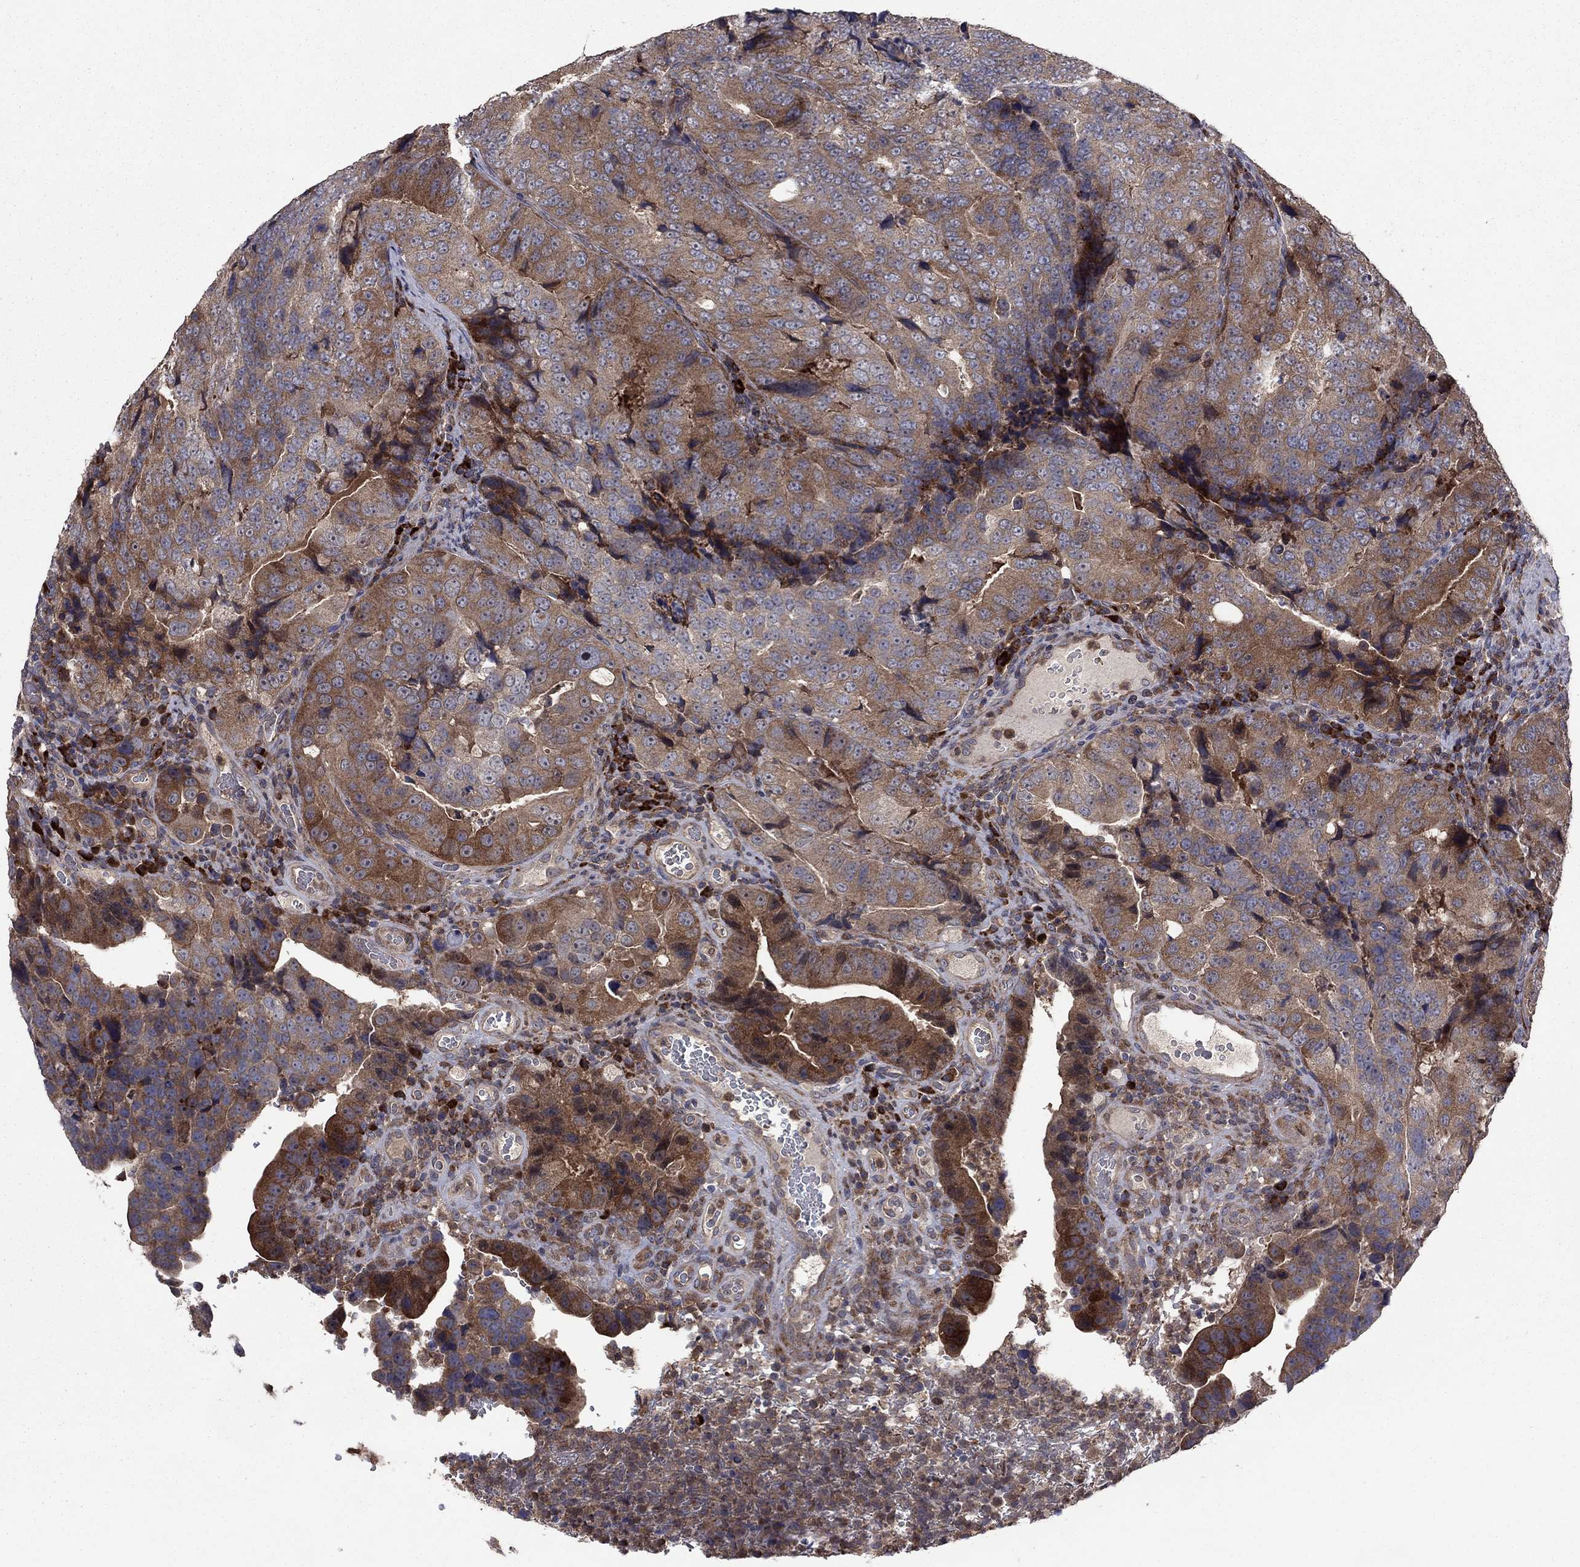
{"staining": {"intensity": "strong", "quantity": "25%-75%", "location": "cytoplasmic/membranous"}, "tissue": "colorectal cancer", "cell_type": "Tumor cells", "image_type": "cancer", "snomed": [{"axis": "morphology", "description": "Adenocarcinoma, NOS"}, {"axis": "topography", "description": "Colon"}], "caption": "Adenocarcinoma (colorectal) stained for a protein (brown) shows strong cytoplasmic/membranous positive staining in about 25%-75% of tumor cells.", "gene": "MEA1", "patient": {"sex": "female", "age": 72}}